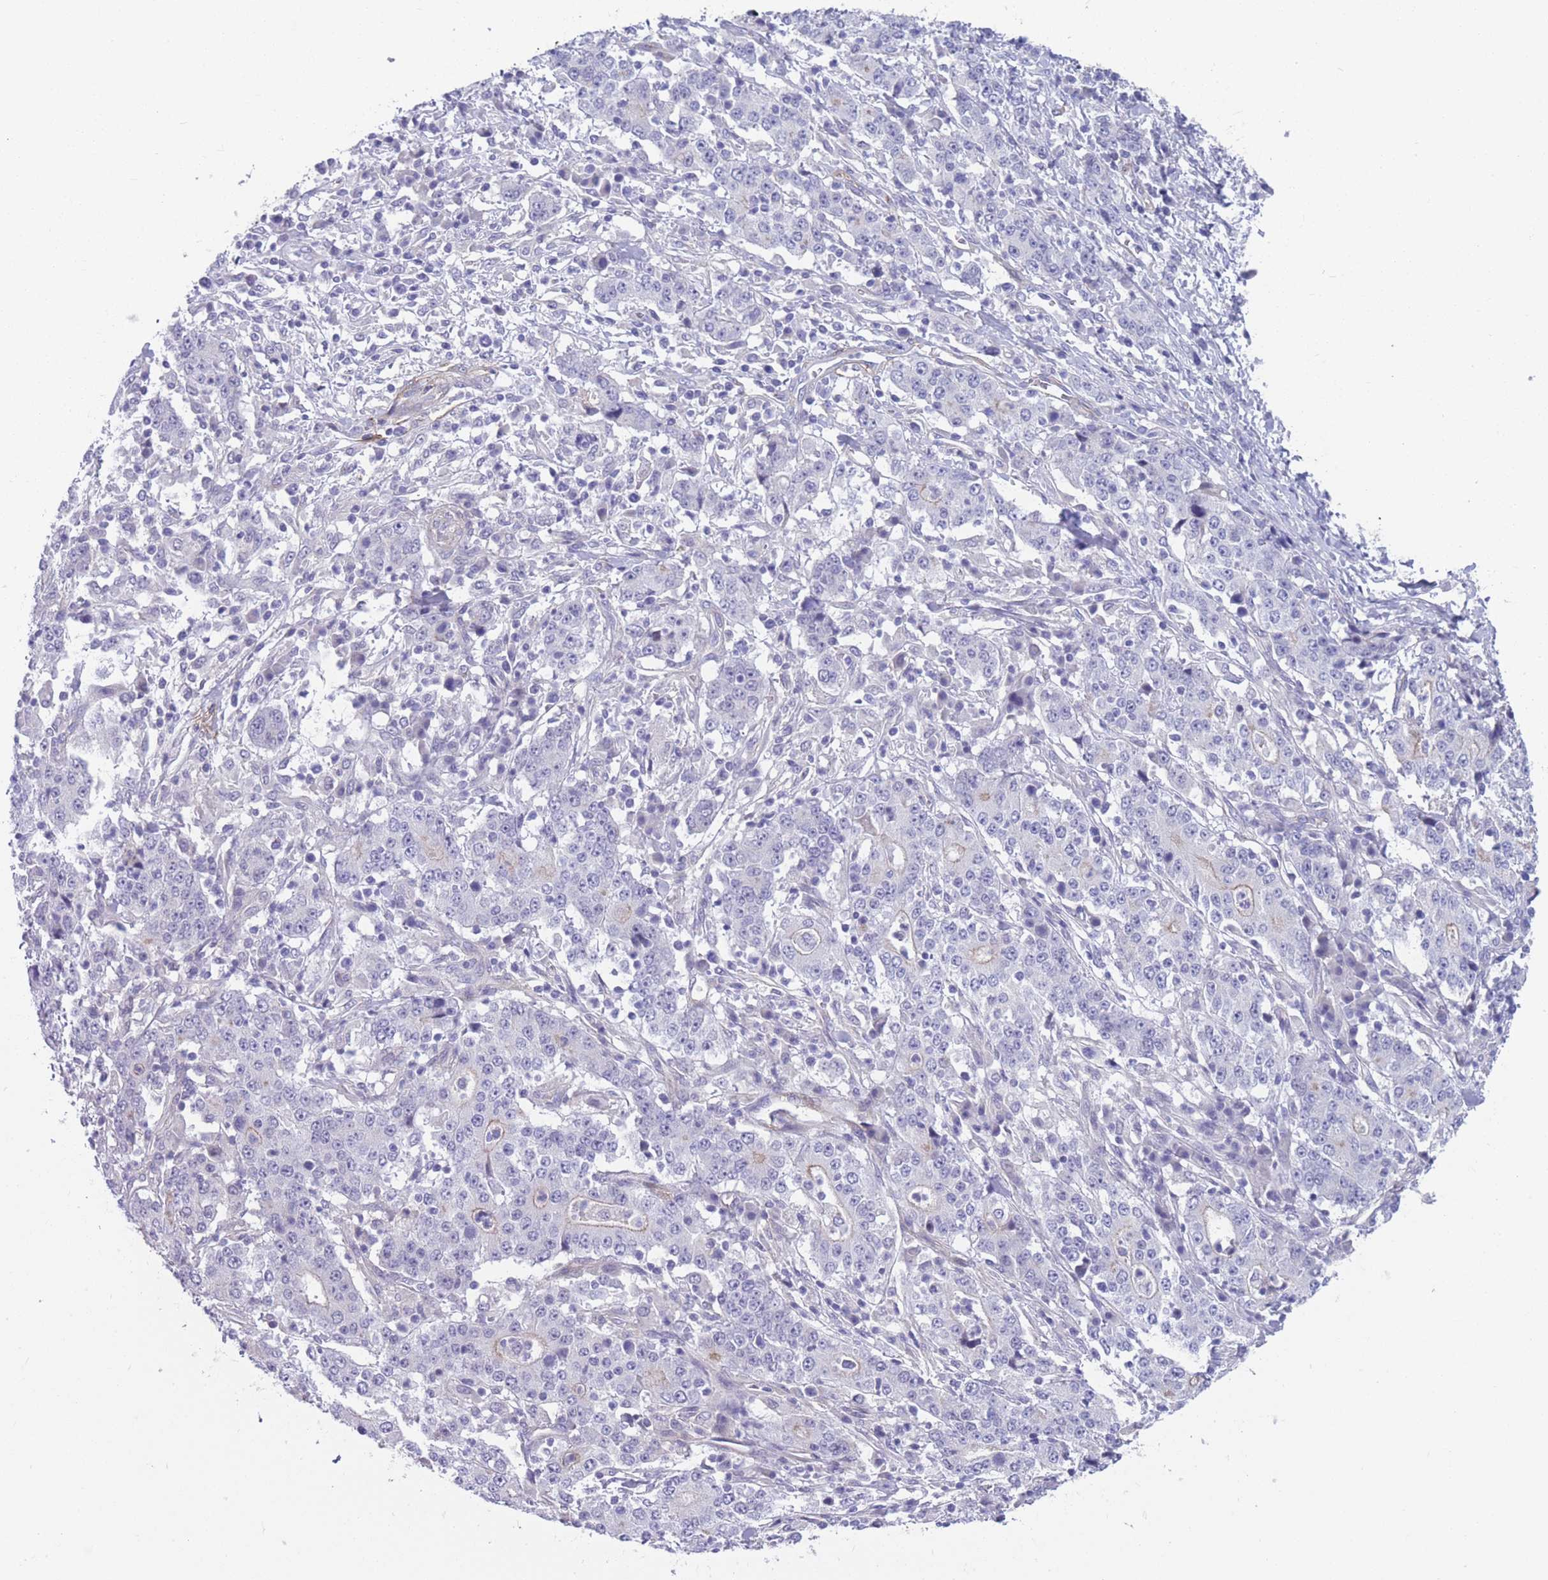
{"staining": {"intensity": "negative", "quantity": "none", "location": "none"}, "tissue": "stomach cancer", "cell_type": "Tumor cells", "image_type": "cancer", "snomed": [{"axis": "morphology", "description": "Normal tissue, NOS"}, {"axis": "morphology", "description": "Adenocarcinoma, NOS"}, {"axis": "topography", "description": "Stomach, upper"}, {"axis": "topography", "description": "Stomach"}], "caption": "The image exhibits no staining of tumor cells in stomach cancer. Nuclei are stained in blue.", "gene": "DPYD", "patient": {"sex": "male", "age": 59}}